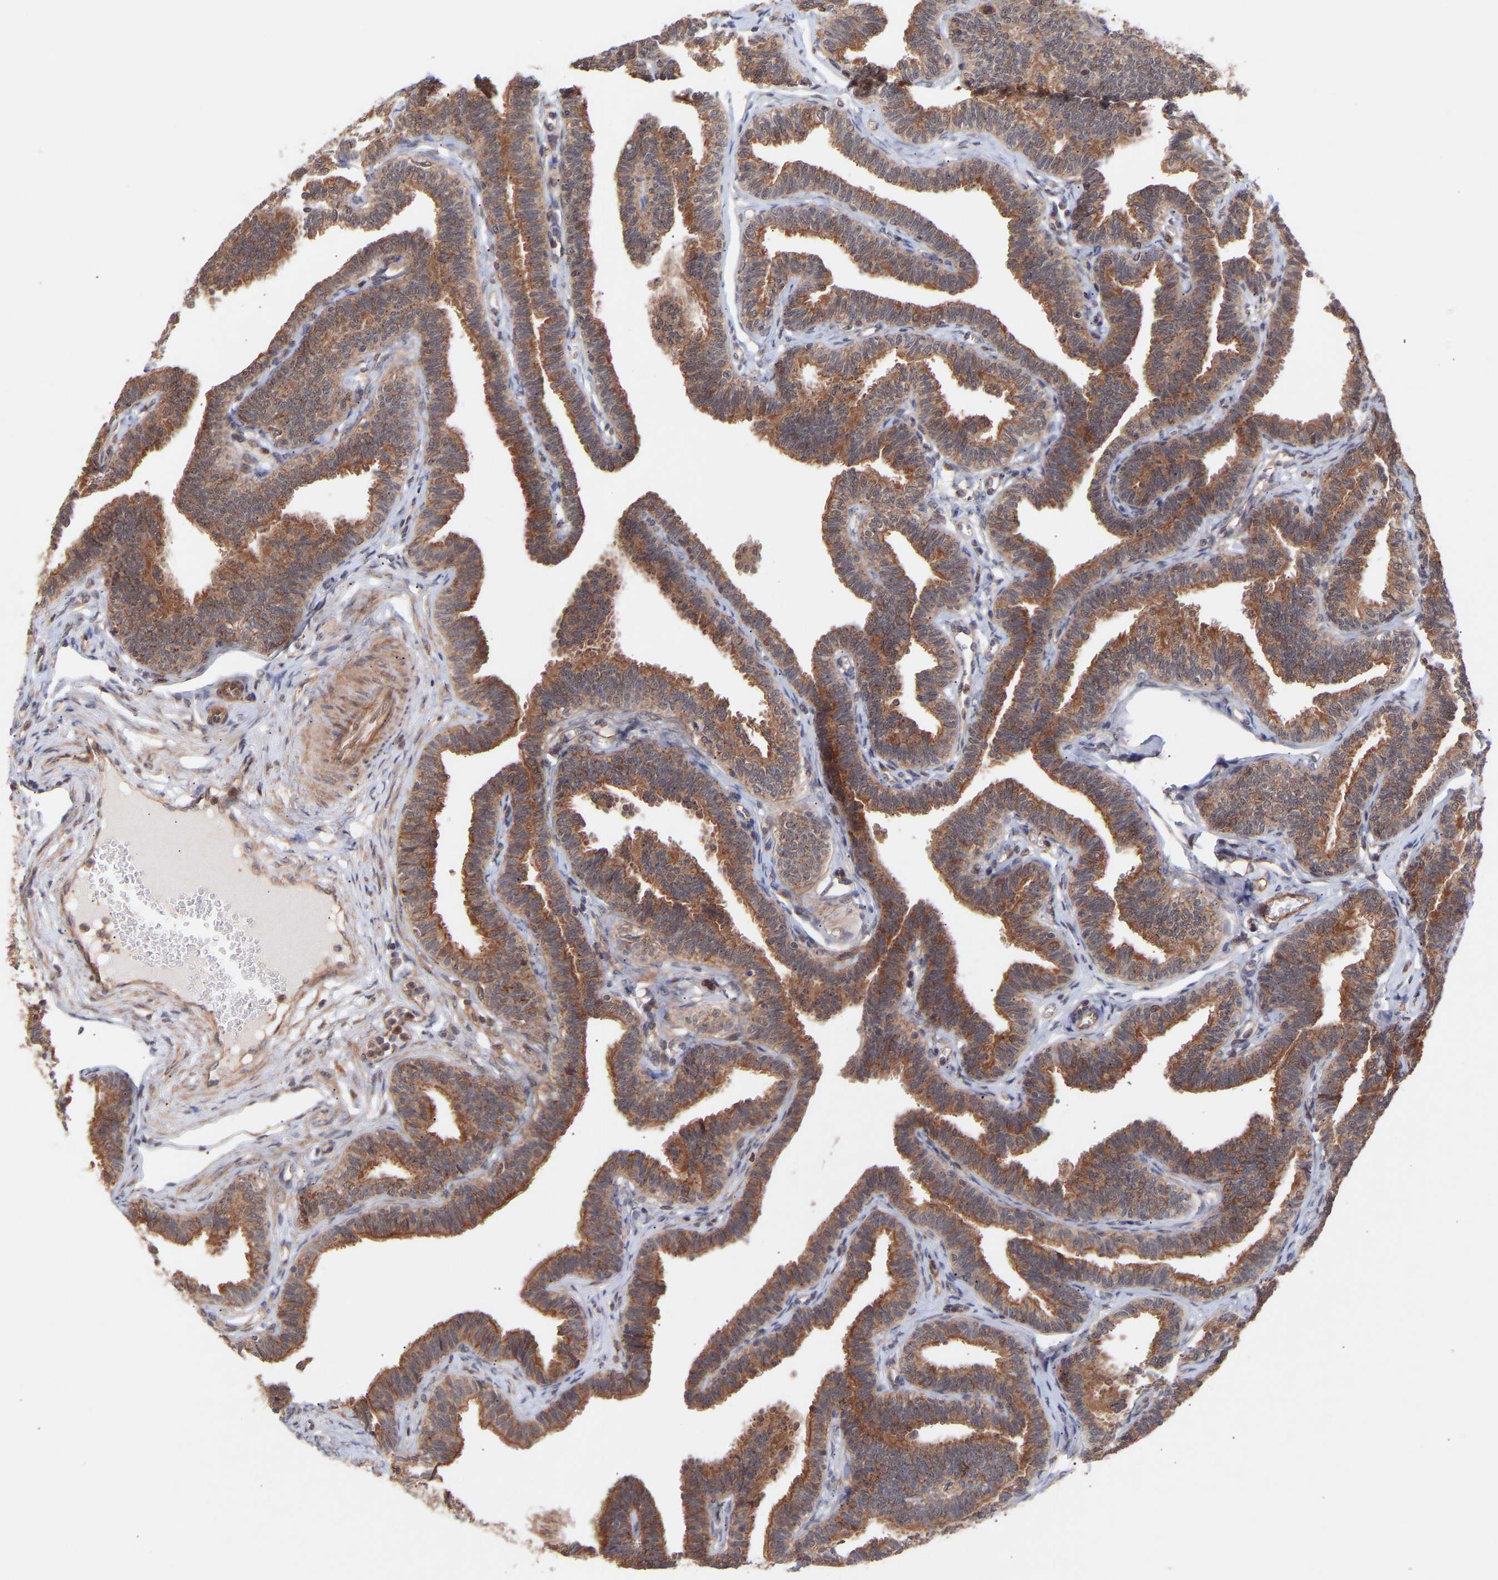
{"staining": {"intensity": "moderate", "quantity": ">75%", "location": "cytoplasmic/membranous"}, "tissue": "fallopian tube", "cell_type": "Glandular cells", "image_type": "normal", "snomed": [{"axis": "morphology", "description": "Normal tissue, NOS"}, {"axis": "topography", "description": "Fallopian tube"}, {"axis": "topography", "description": "Ovary"}], "caption": "A medium amount of moderate cytoplasmic/membranous expression is present in about >75% of glandular cells in benign fallopian tube.", "gene": "PDLIM5", "patient": {"sex": "female", "age": 23}}